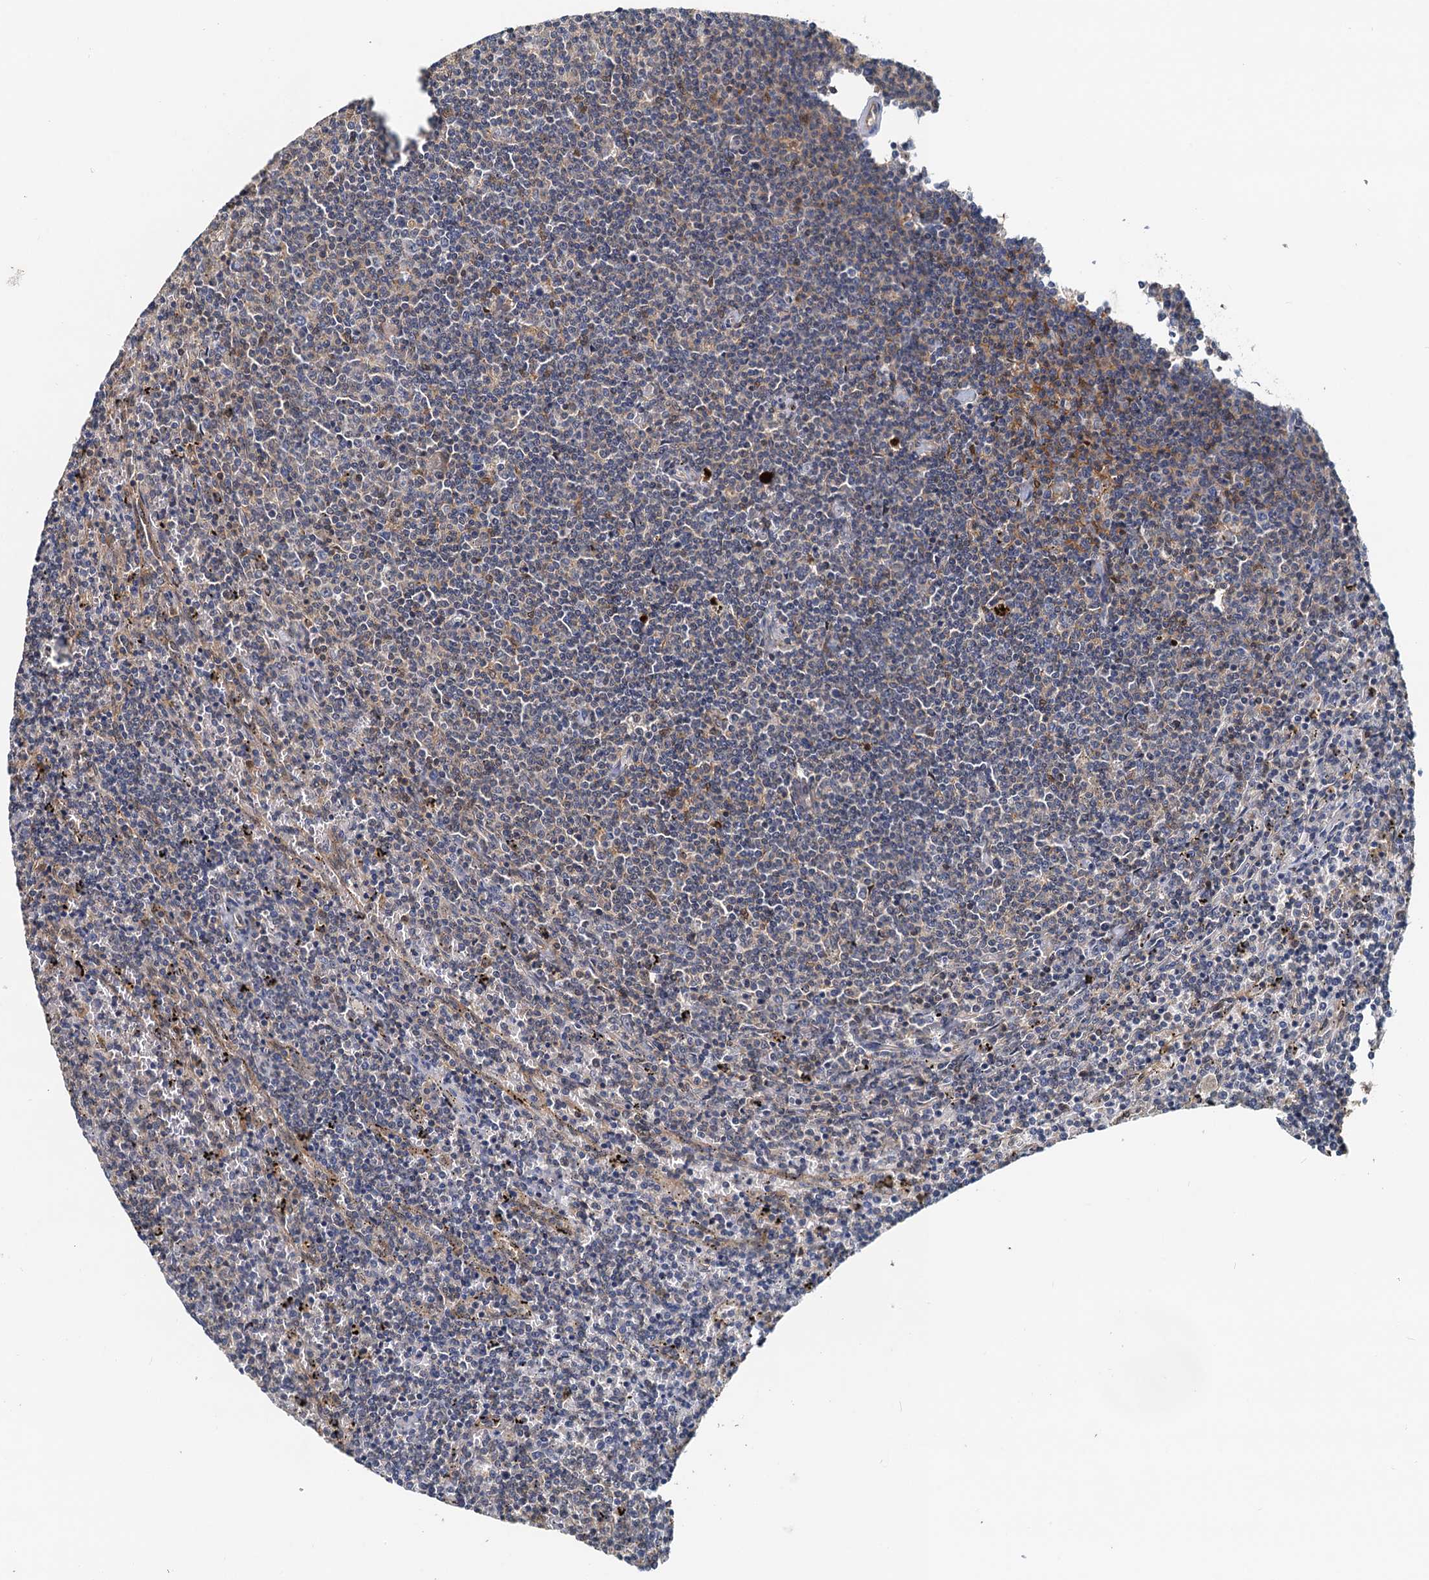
{"staining": {"intensity": "negative", "quantity": "none", "location": "none"}, "tissue": "lymphoma", "cell_type": "Tumor cells", "image_type": "cancer", "snomed": [{"axis": "morphology", "description": "Malignant lymphoma, non-Hodgkin's type, Low grade"}, {"axis": "topography", "description": "Spleen"}], "caption": "Immunohistochemistry (IHC) of lymphoma reveals no staining in tumor cells. Nuclei are stained in blue.", "gene": "TOLLIP", "patient": {"sex": "female", "age": 50}}